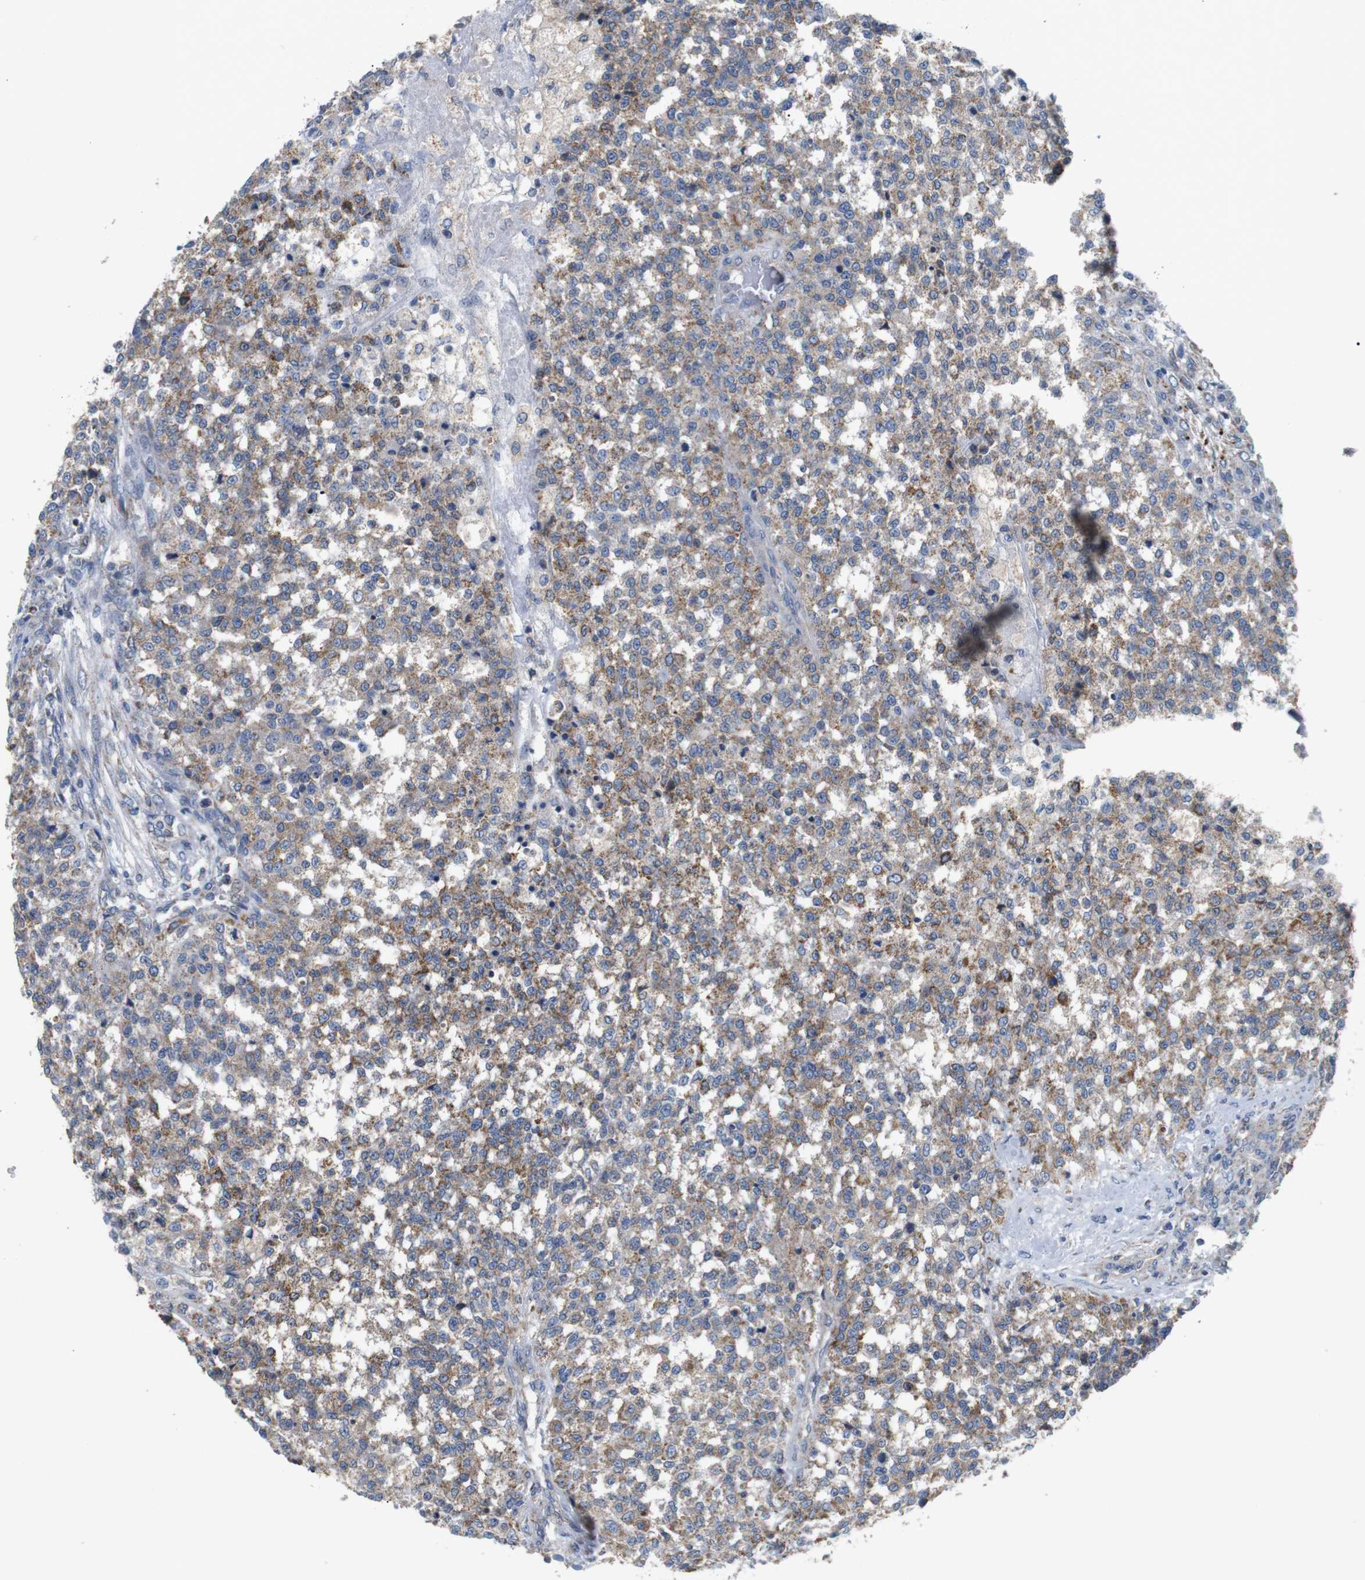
{"staining": {"intensity": "moderate", "quantity": ">75%", "location": "cytoplasmic/membranous"}, "tissue": "testis cancer", "cell_type": "Tumor cells", "image_type": "cancer", "snomed": [{"axis": "morphology", "description": "Seminoma, NOS"}, {"axis": "topography", "description": "Testis"}], "caption": "The immunohistochemical stain highlights moderate cytoplasmic/membranous positivity in tumor cells of seminoma (testis) tissue.", "gene": "F2RL1", "patient": {"sex": "male", "age": 59}}